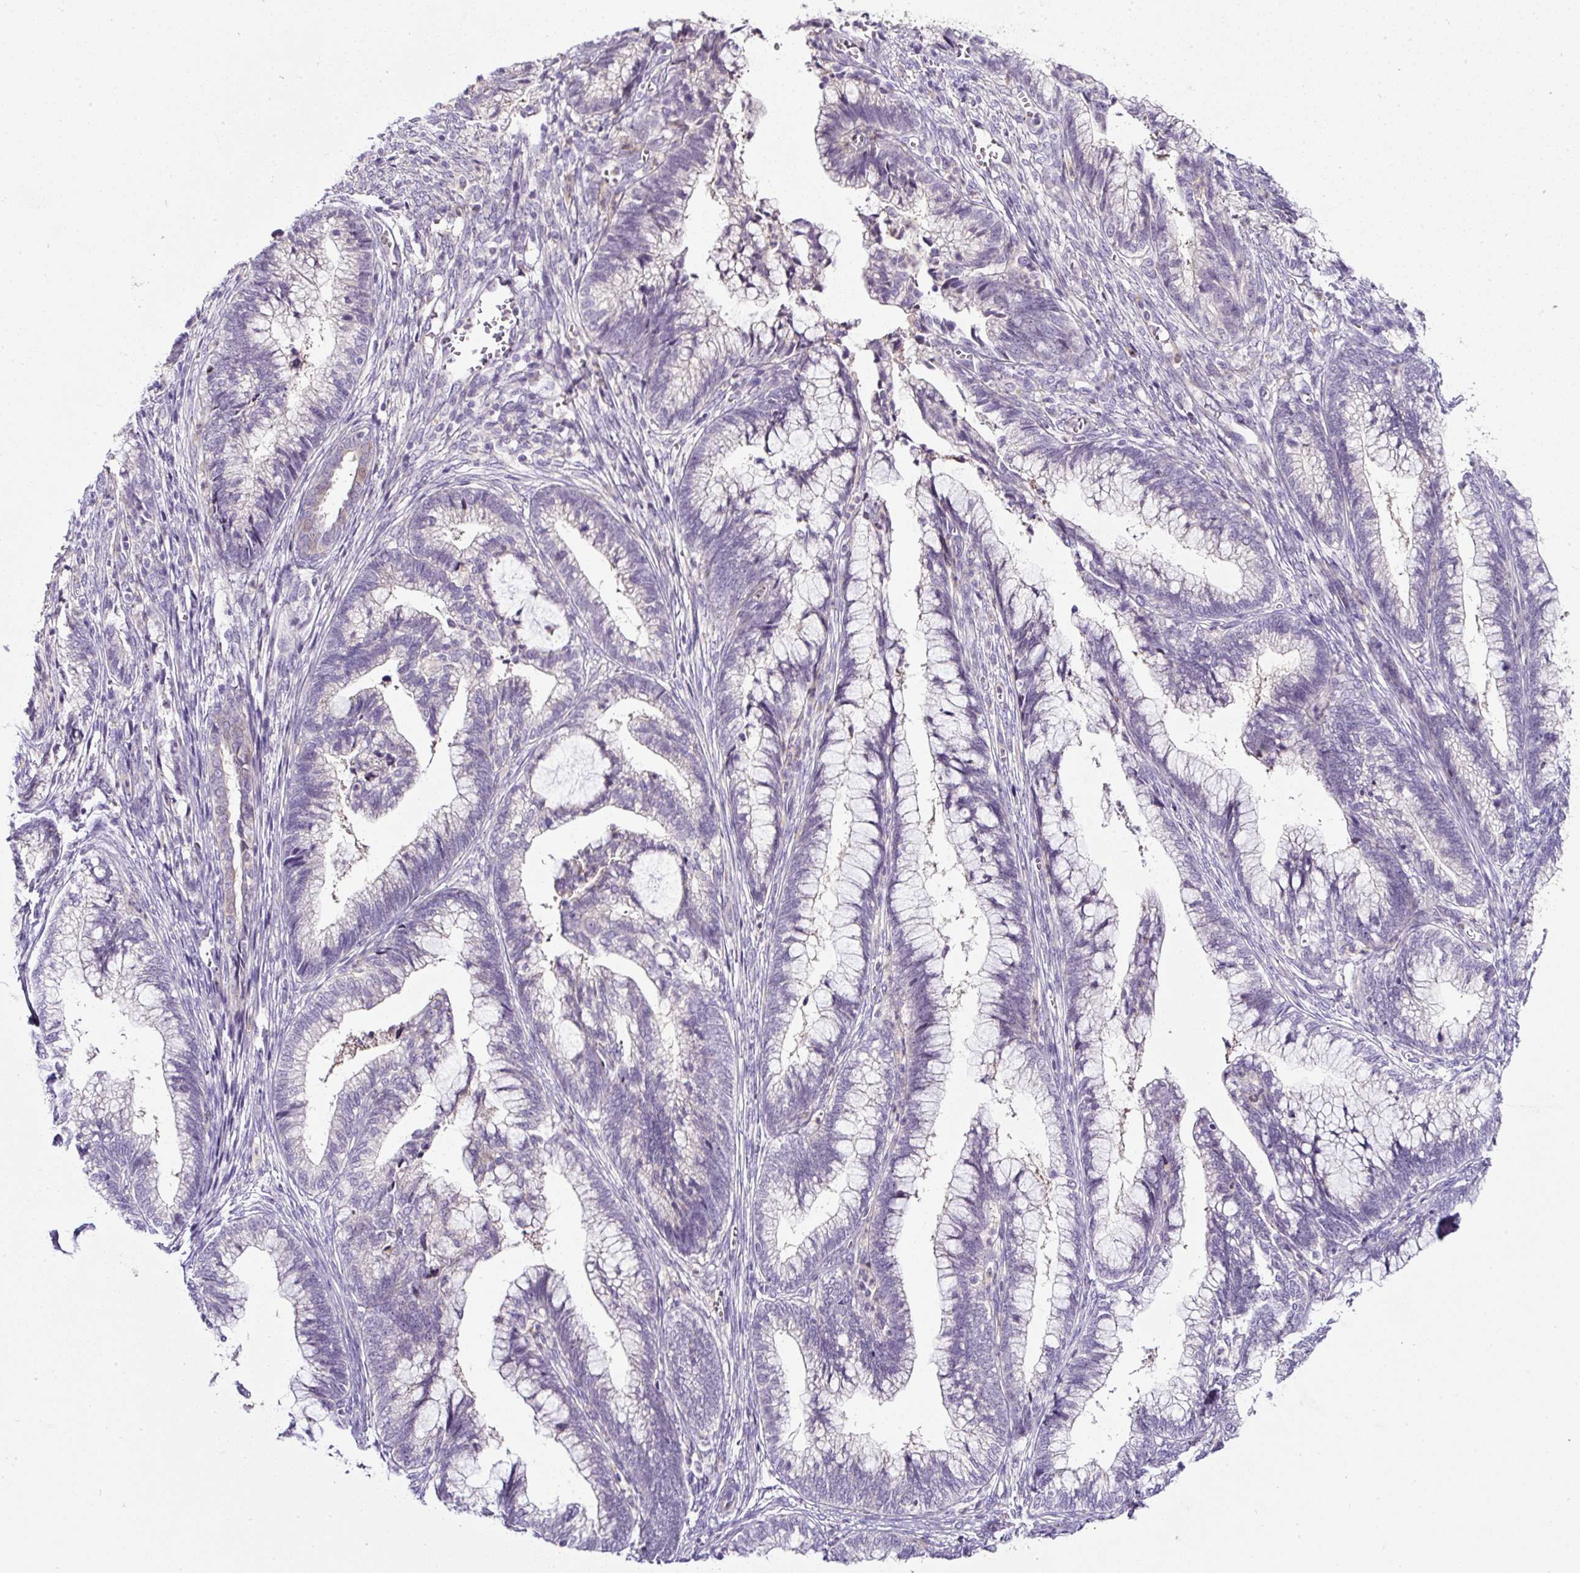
{"staining": {"intensity": "negative", "quantity": "none", "location": "none"}, "tissue": "cervical cancer", "cell_type": "Tumor cells", "image_type": "cancer", "snomed": [{"axis": "morphology", "description": "Adenocarcinoma, NOS"}, {"axis": "topography", "description": "Cervix"}], "caption": "This is an immunohistochemistry photomicrograph of human cervical cancer. There is no expression in tumor cells.", "gene": "HPS4", "patient": {"sex": "female", "age": 44}}